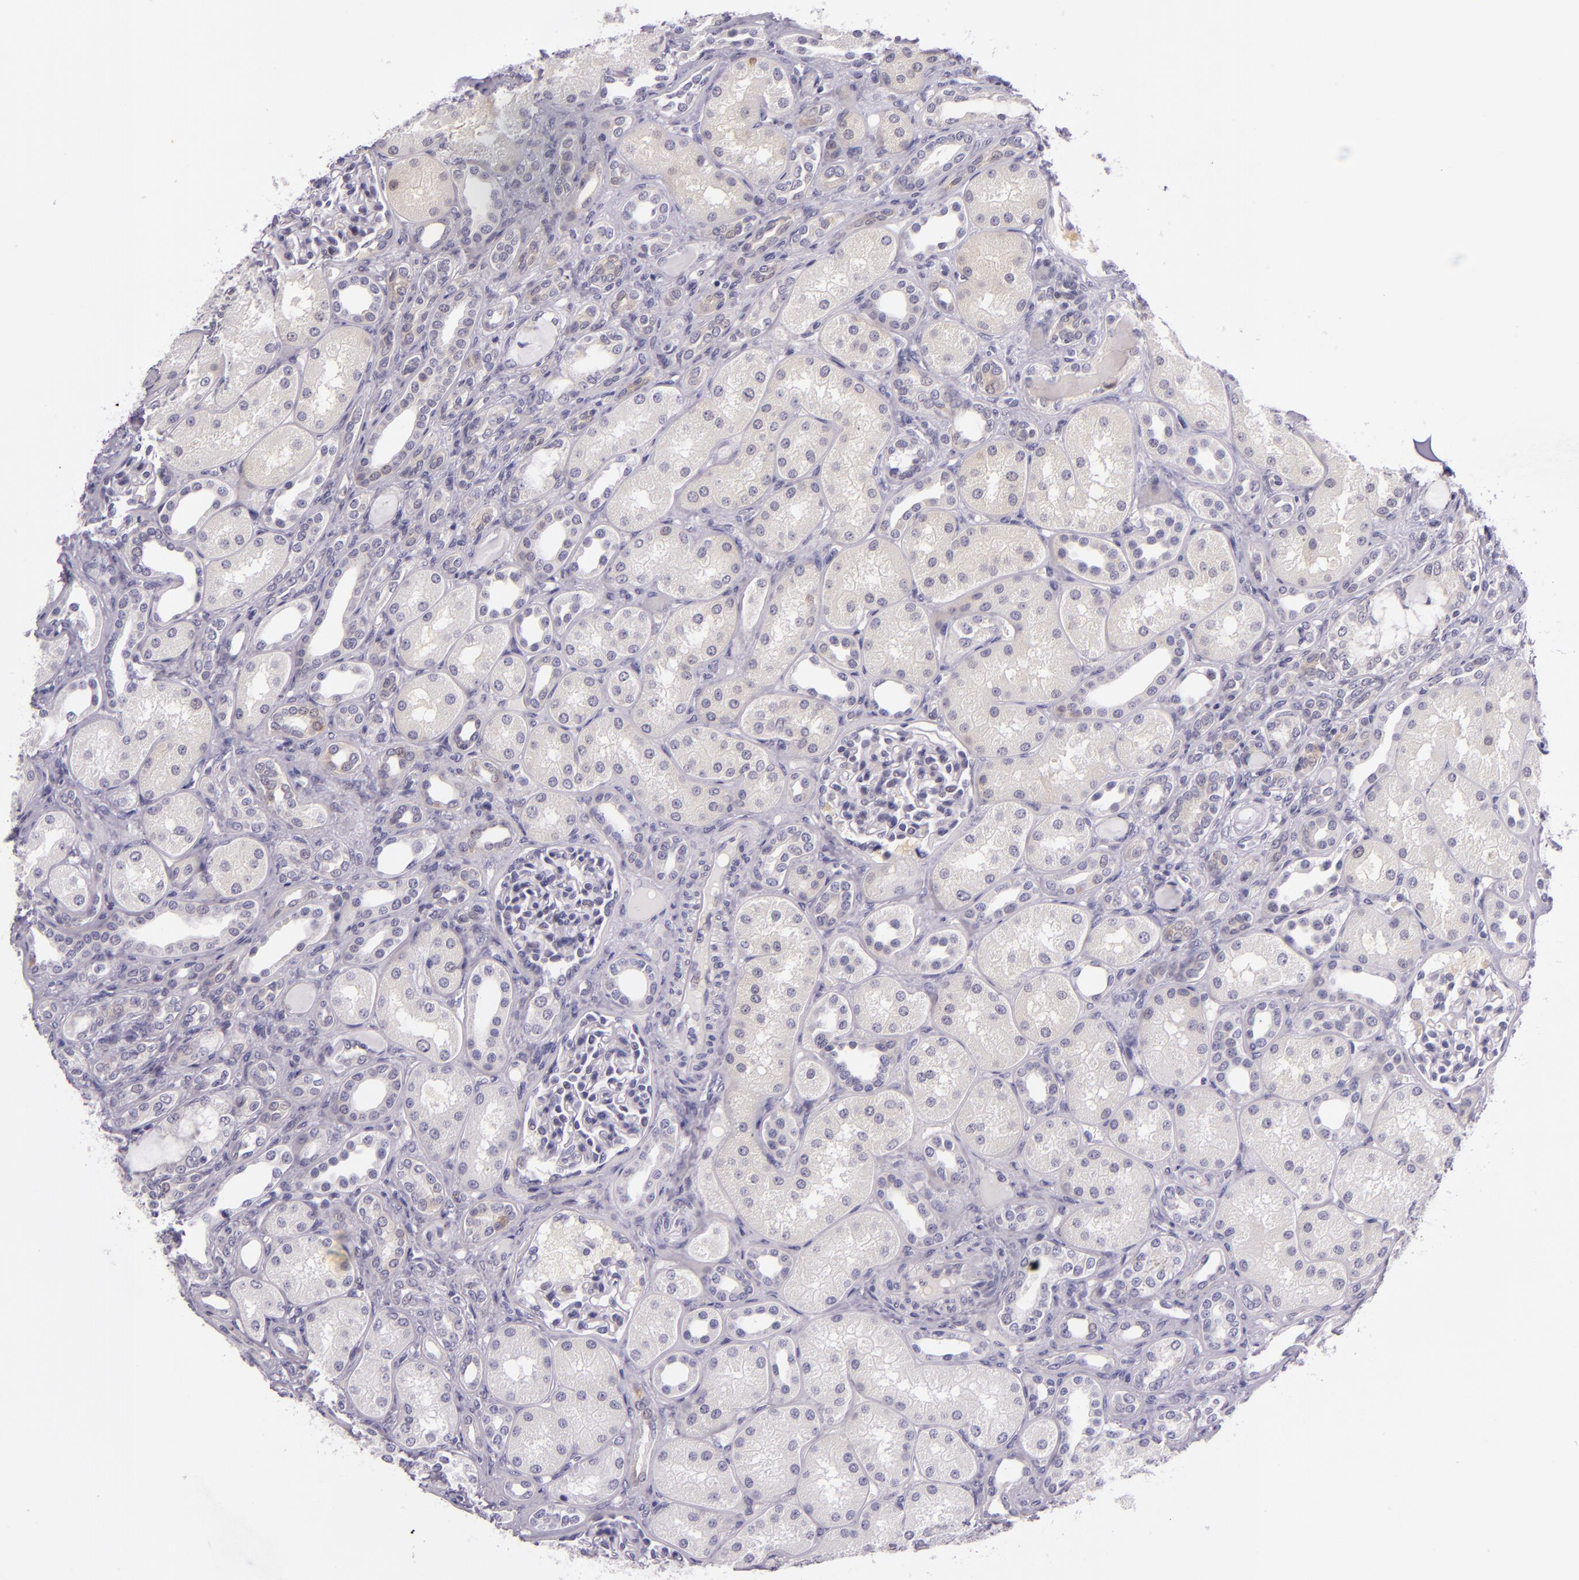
{"staining": {"intensity": "negative", "quantity": "none", "location": "none"}, "tissue": "kidney", "cell_type": "Cells in glomeruli", "image_type": "normal", "snomed": [{"axis": "morphology", "description": "Normal tissue, NOS"}, {"axis": "topography", "description": "Kidney"}], "caption": "This is a image of immunohistochemistry (IHC) staining of normal kidney, which shows no positivity in cells in glomeruli.", "gene": "HSP90AA1", "patient": {"sex": "male", "age": 7}}